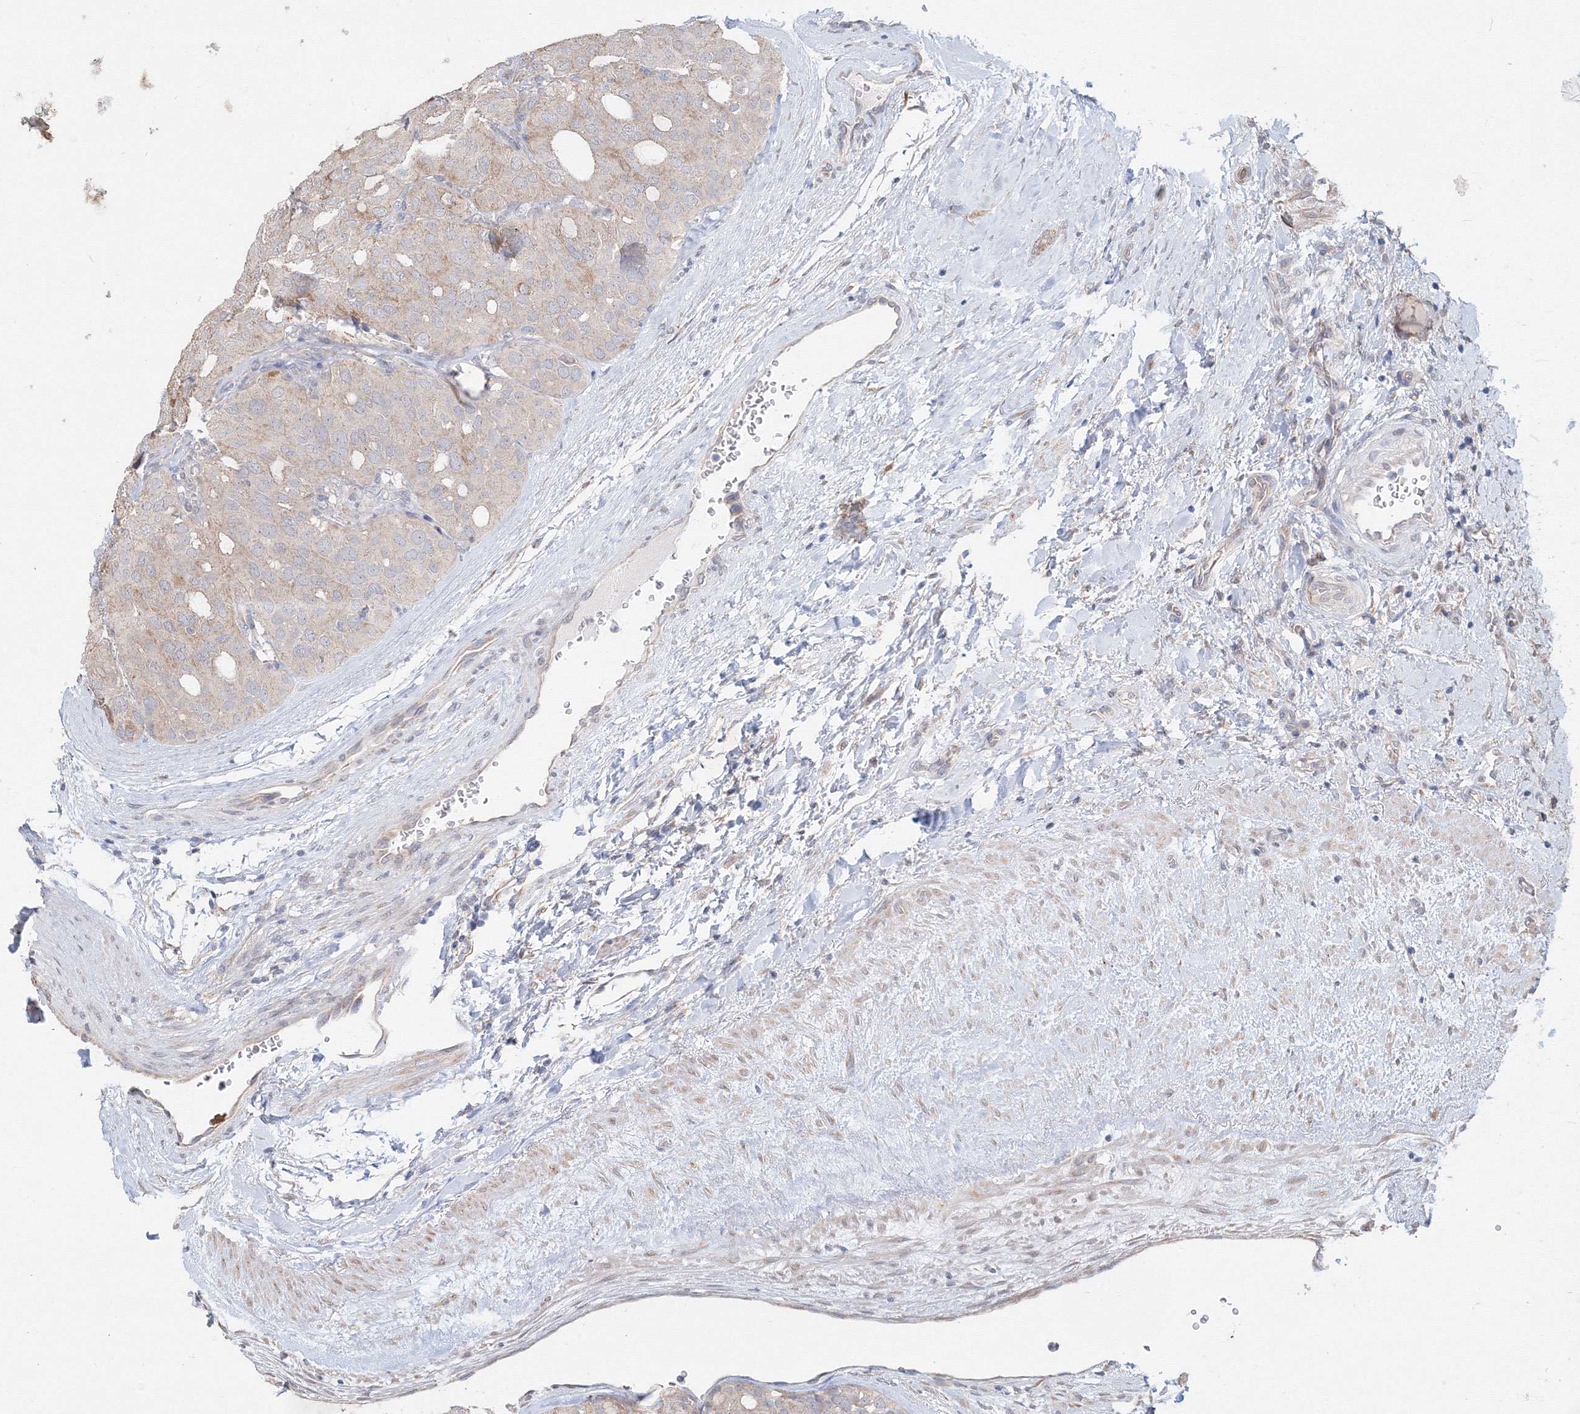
{"staining": {"intensity": "weak", "quantity": "<25%", "location": "cytoplasmic/membranous"}, "tissue": "thyroid cancer", "cell_type": "Tumor cells", "image_type": "cancer", "snomed": [{"axis": "morphology", "description": "Follicular adenoma carcinoma, NOS"}, {"axis": "topography", "description": "Thyroid gland"}], "caption": "Immunohistochemistry image of neoplastic tissue: thyroid cancer (follicular adenoma carcinoma) stained with DAB (3,3'-diaminobenzidine) displays no significant protein expression in tumor cells.", "gene": "DHRS12", "patient": {"sex": "male", "age": 75}}